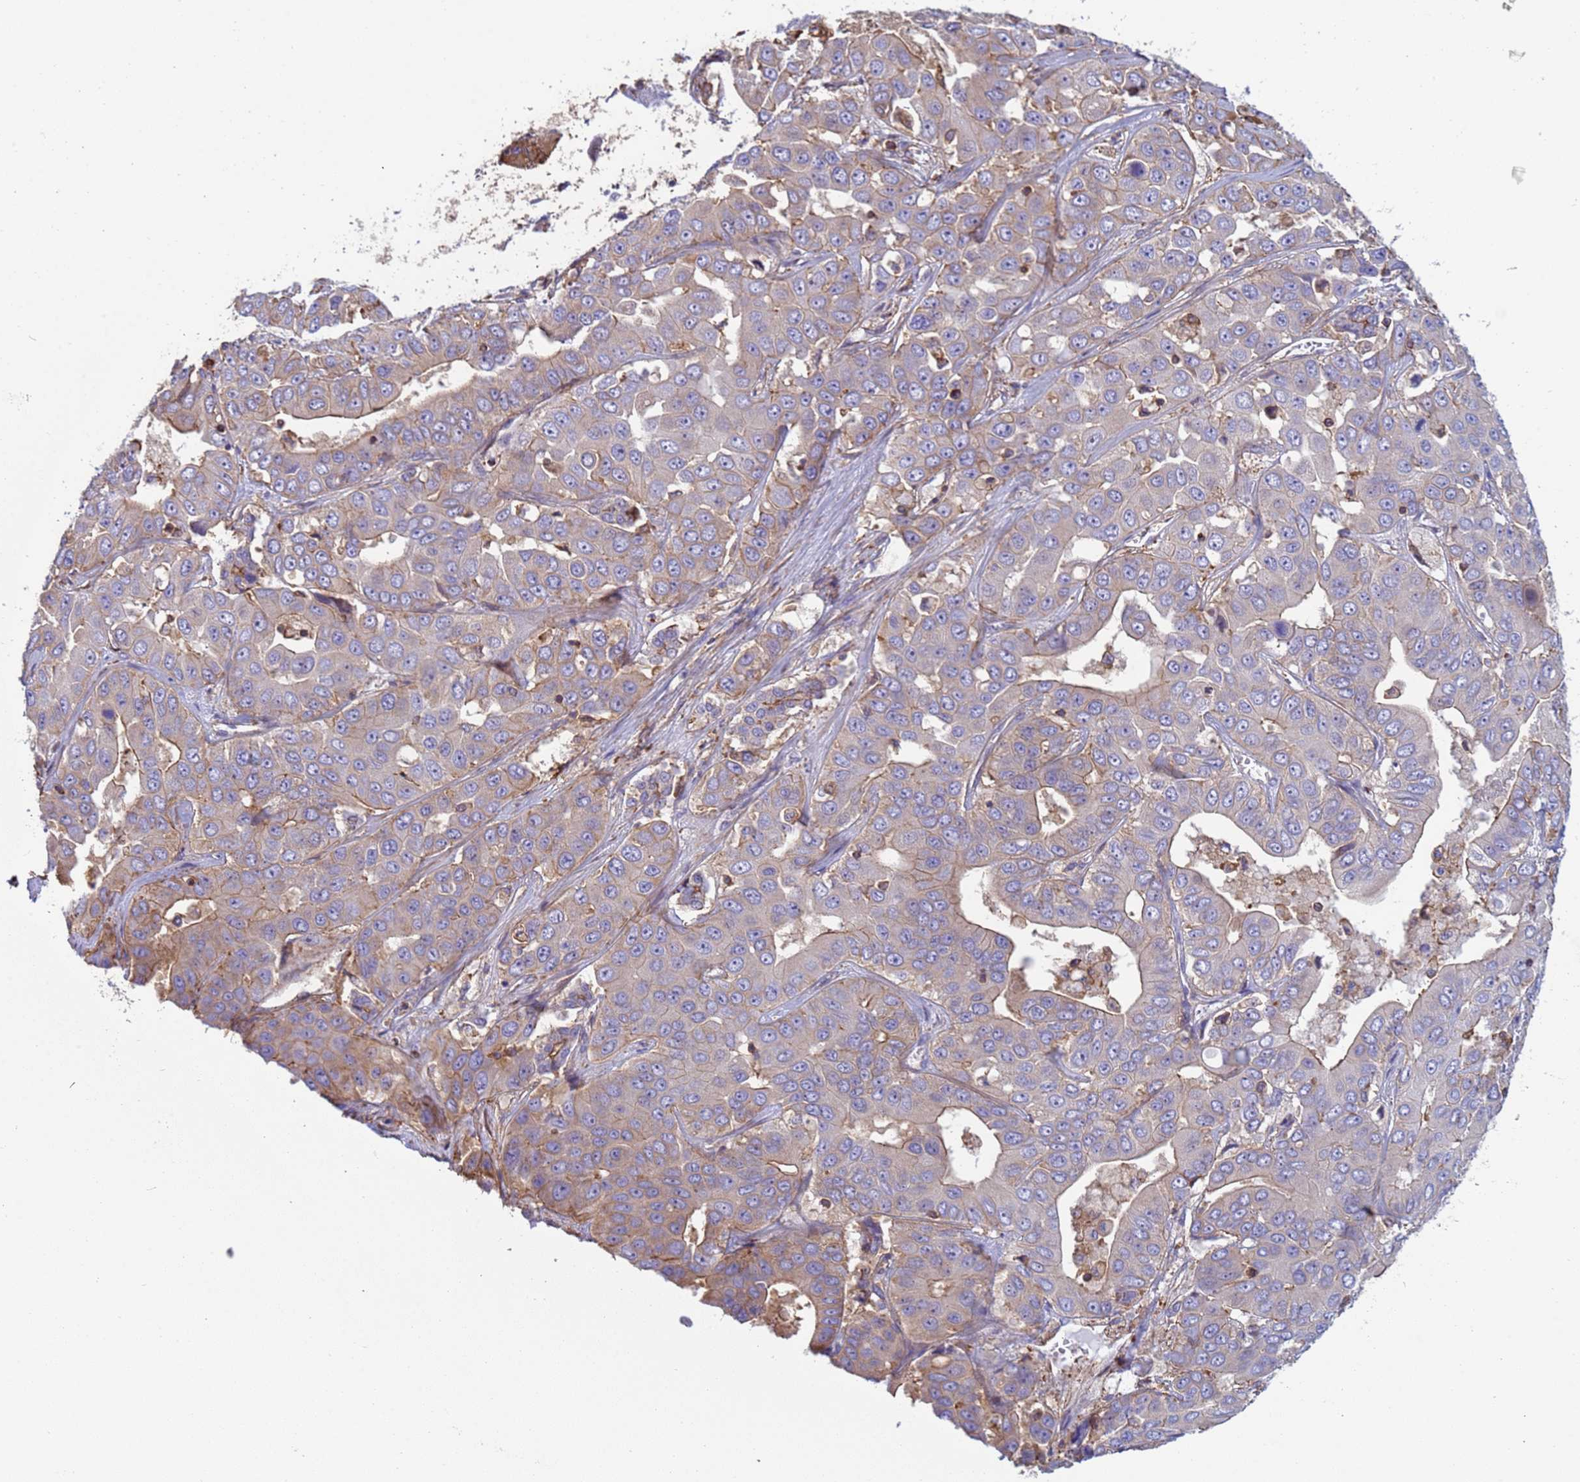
{"staining": {"intensity": "weak", "quantity": "<25%", "location": "cytoplasmic/membranous"}, "tissue": "liver cancer", "cell_type": "Tumor cells", "image_type": "cancer", "snomed": [{"axis": "morphology", "description": "Cholangiocarcinoma"}, {"axis": "topography", "description": "Liver"}], "caption": "The image reveals no staining of tumor cells in cholangiocarcinoma (liver).", "gene": "ZNG1B", "patient": {"sex": "female", "age": 52}}